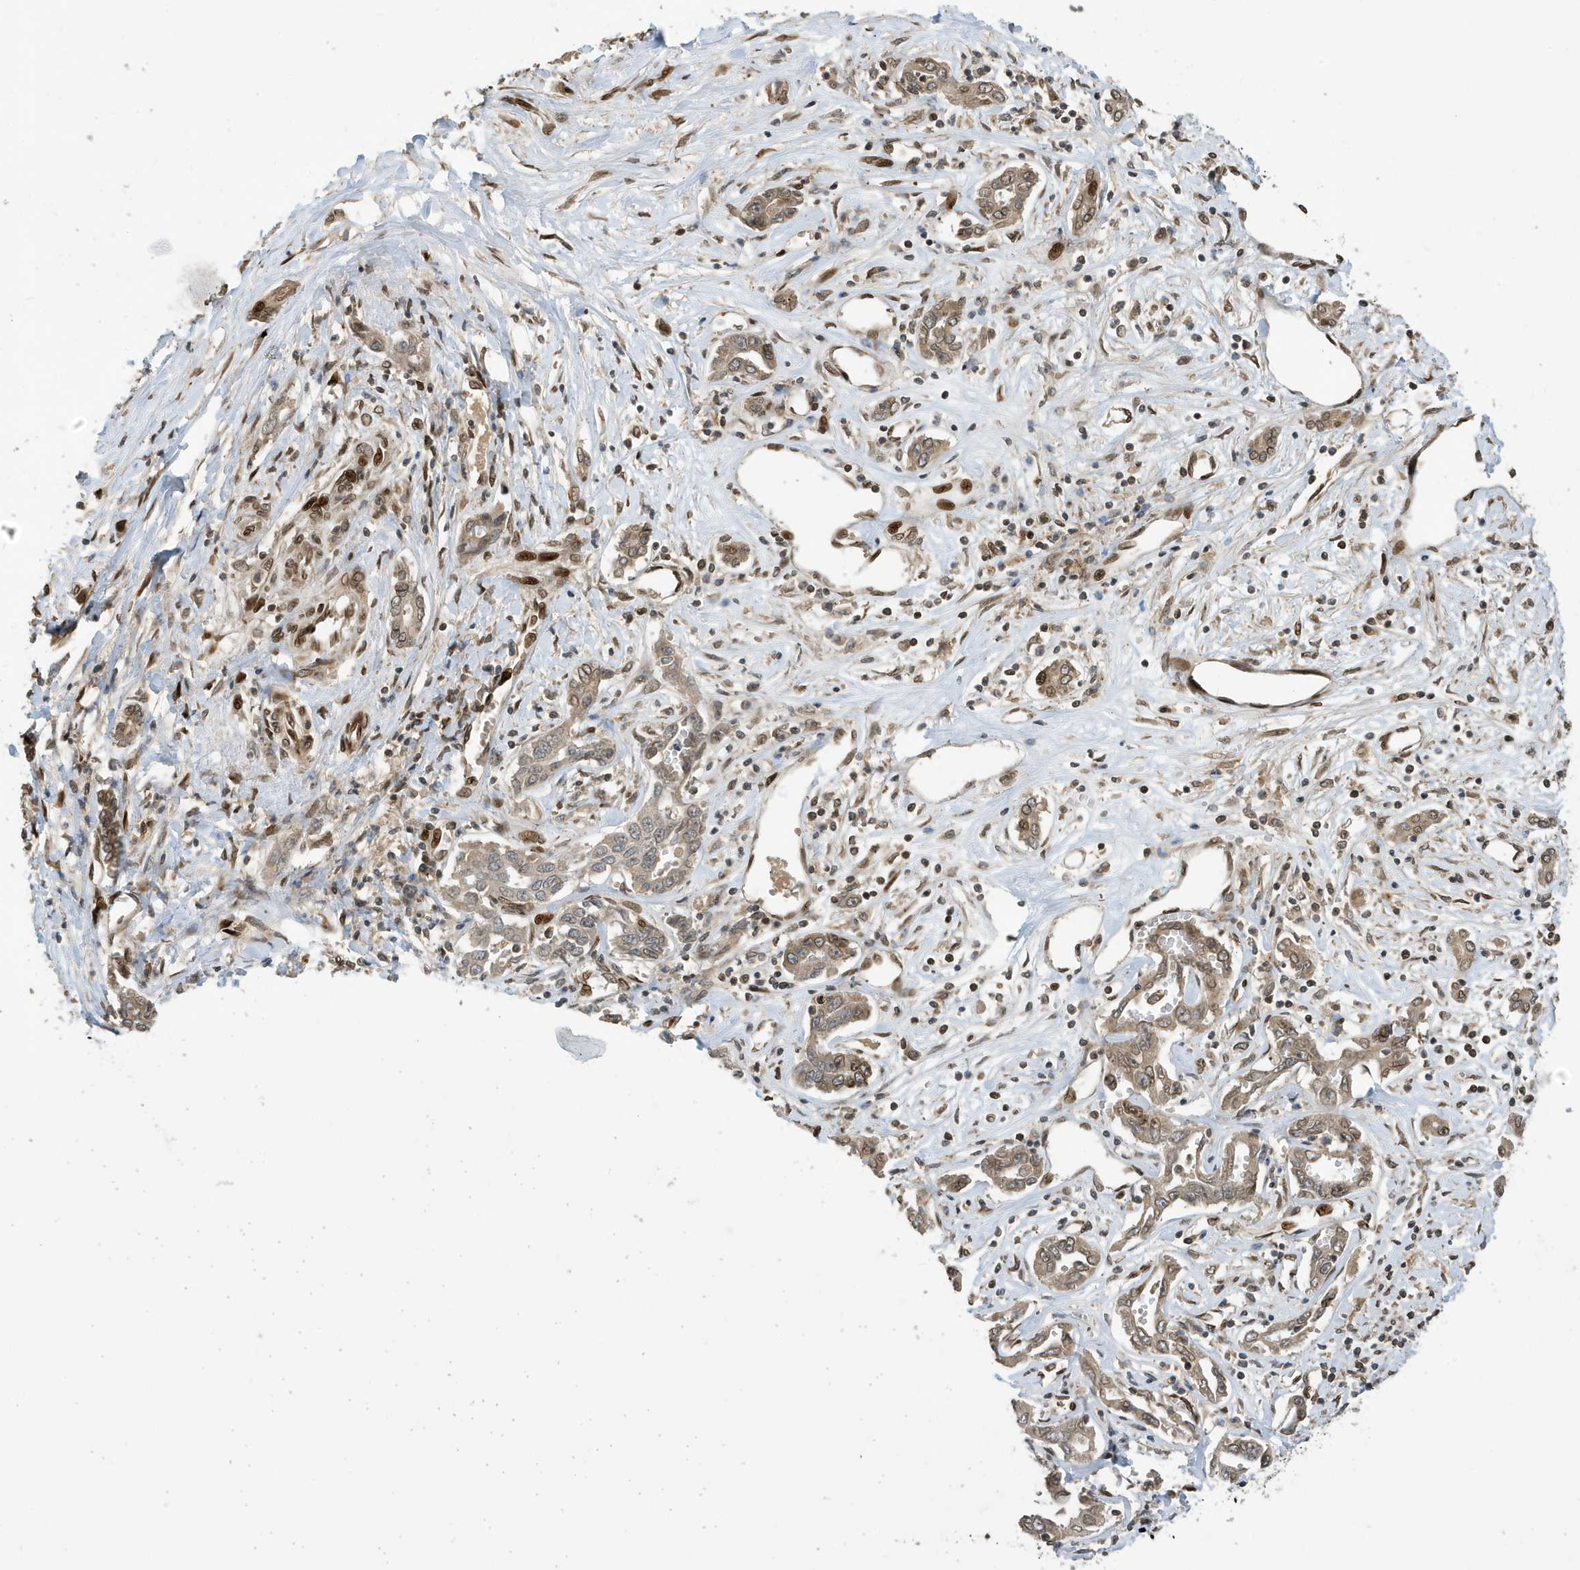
{"staining": {"intensity": "weak", "quantity": "25%-75%", "location": "cytoplasmic/membranous,nuclear"}, "tissue": "liver cancer", "cell_type": "Tumor cells", "image_type": "cancer", "snomed": [{"axis": "morphology", "description": "Cholangiocarcinoma"}, {"axis": "topography", "description": "Liver"}], "caption": "Immunohistochemical staining of cholangiocarcinoma (liver) exhibits low levels of weak cytoplasmic/membranous and nuclear staining in approximately 25%-75% of tumor cells. (DAB (3,3'-diaminobenzidine) = brown stain, brightfield microscopy at high magnification).", "gene": "DUSP18", "patient": {"sex": "male", "age": 59}}